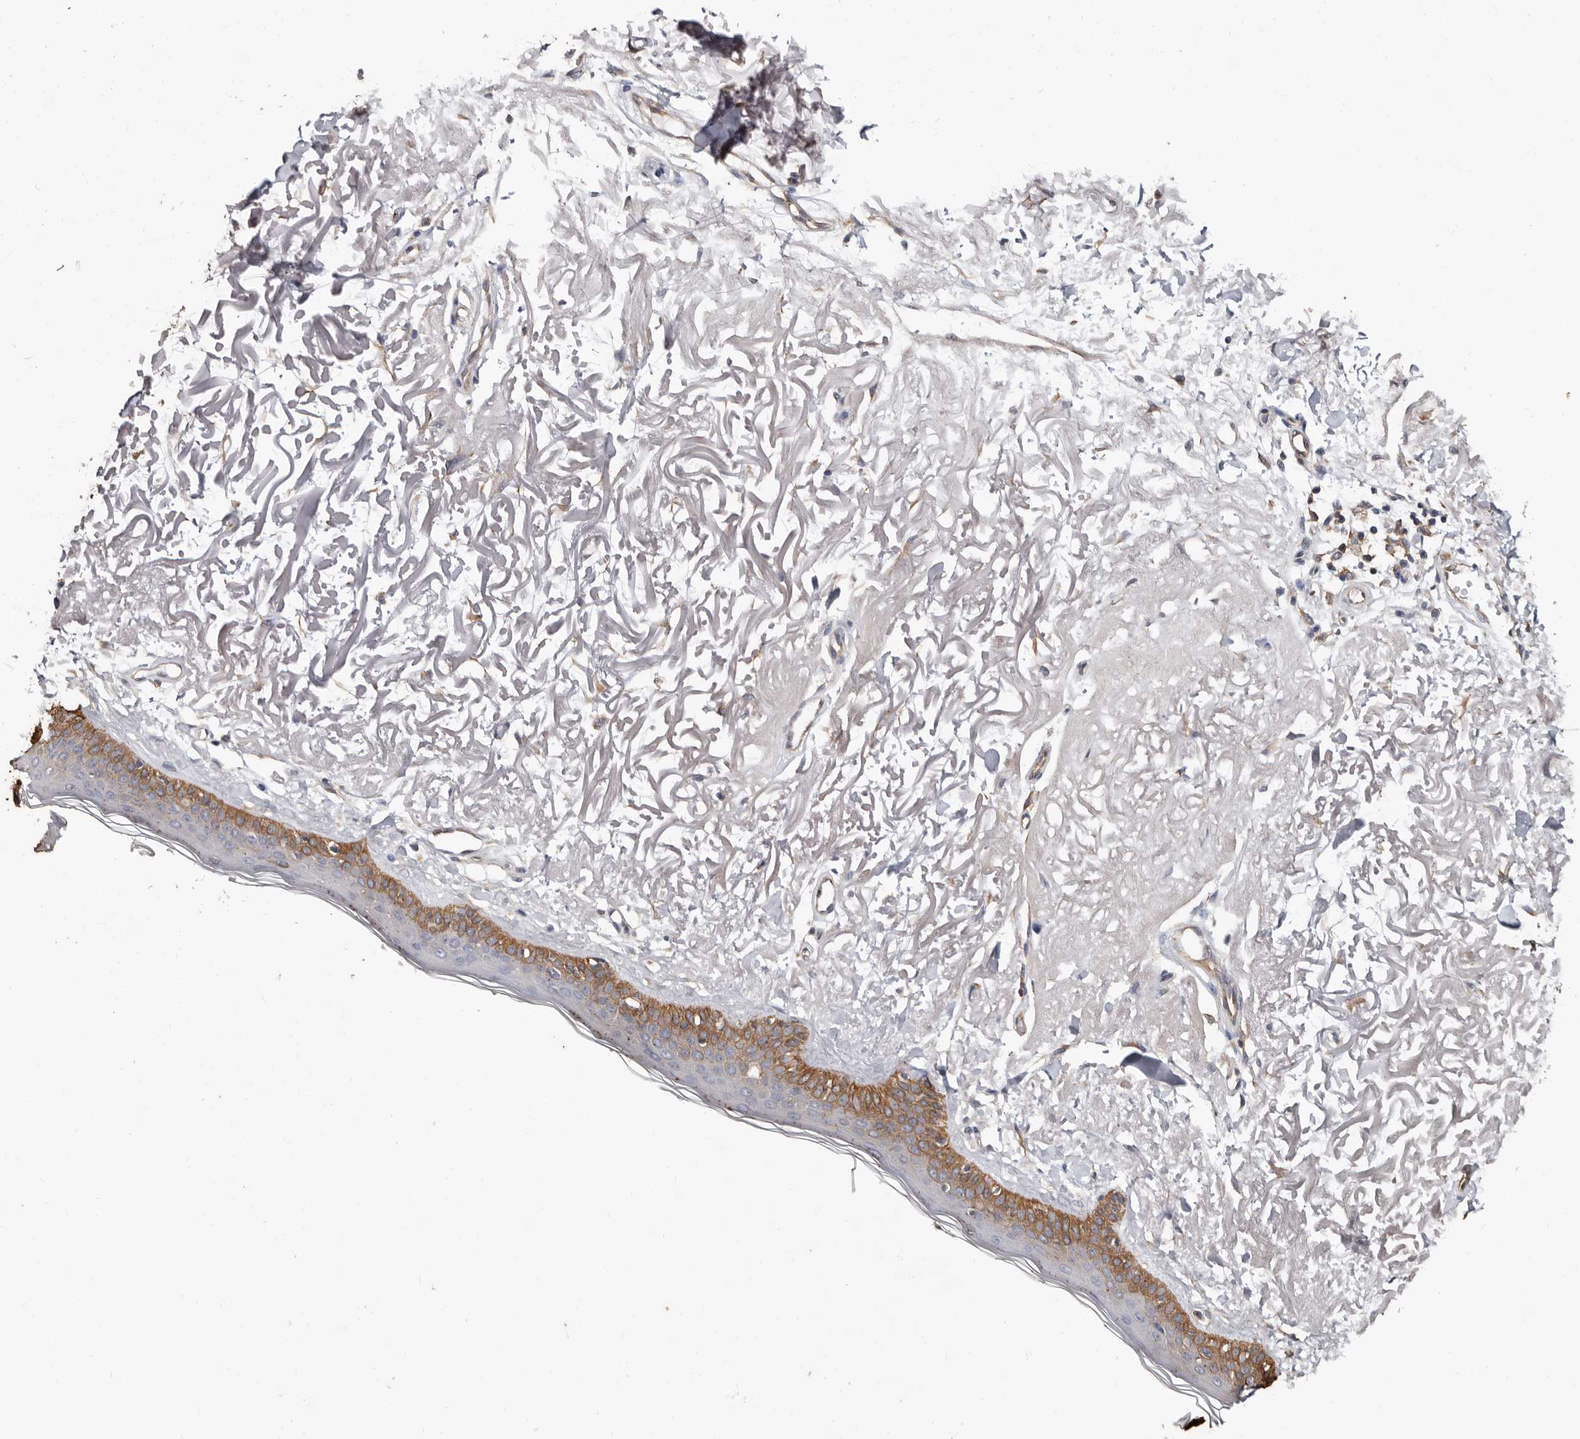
{"staining": {"intensity": "negative", "quantity": "none", "location": "none"}, "tissue": "skin", "cell_type": "Fibroblasts", "image_type": "normal", "snomed": [{"axis": "morphology", "description": "Normal tissue, NOS"}, {"axis": "topography", "description": "Skin"}, {"axis": "topography", "description": "Skeletal muscle"}], "caption": "The photomicrograph reveals no significant positivity in fibroblasts of skin.", "gene": "MRPL18", "patient": {"sex": "male", "age": 83}}